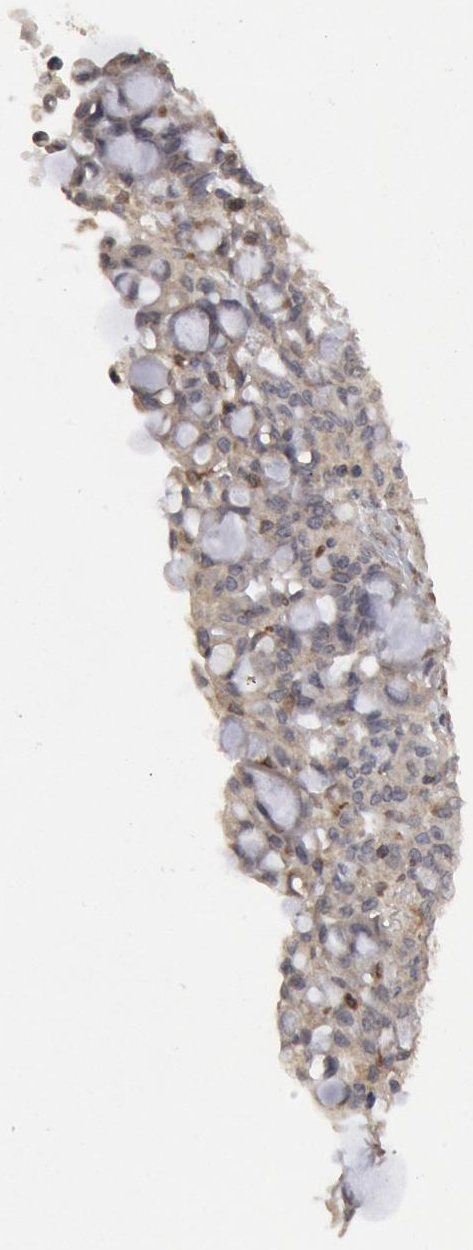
{"staining": {"intensity": "negative", "quantity": "none", "location": "none"}, "tissue": "lung cancer", "cell_type": "Tumor cells", "image_type": "cancer", "snomed": [{"axis": "morphology", "description": "Adenocarcinoma, NOS"}, {"axis": "topography", "description": "Lung"}], "caption": "DAB (3,3'-diaminobenzidine) immunohistochemical staining of lung adenocarcinoma demonstrates no significant expression in tumor cells.", "gene": "OSBPL8", "patient": {"sex": "female", "age": 44}}